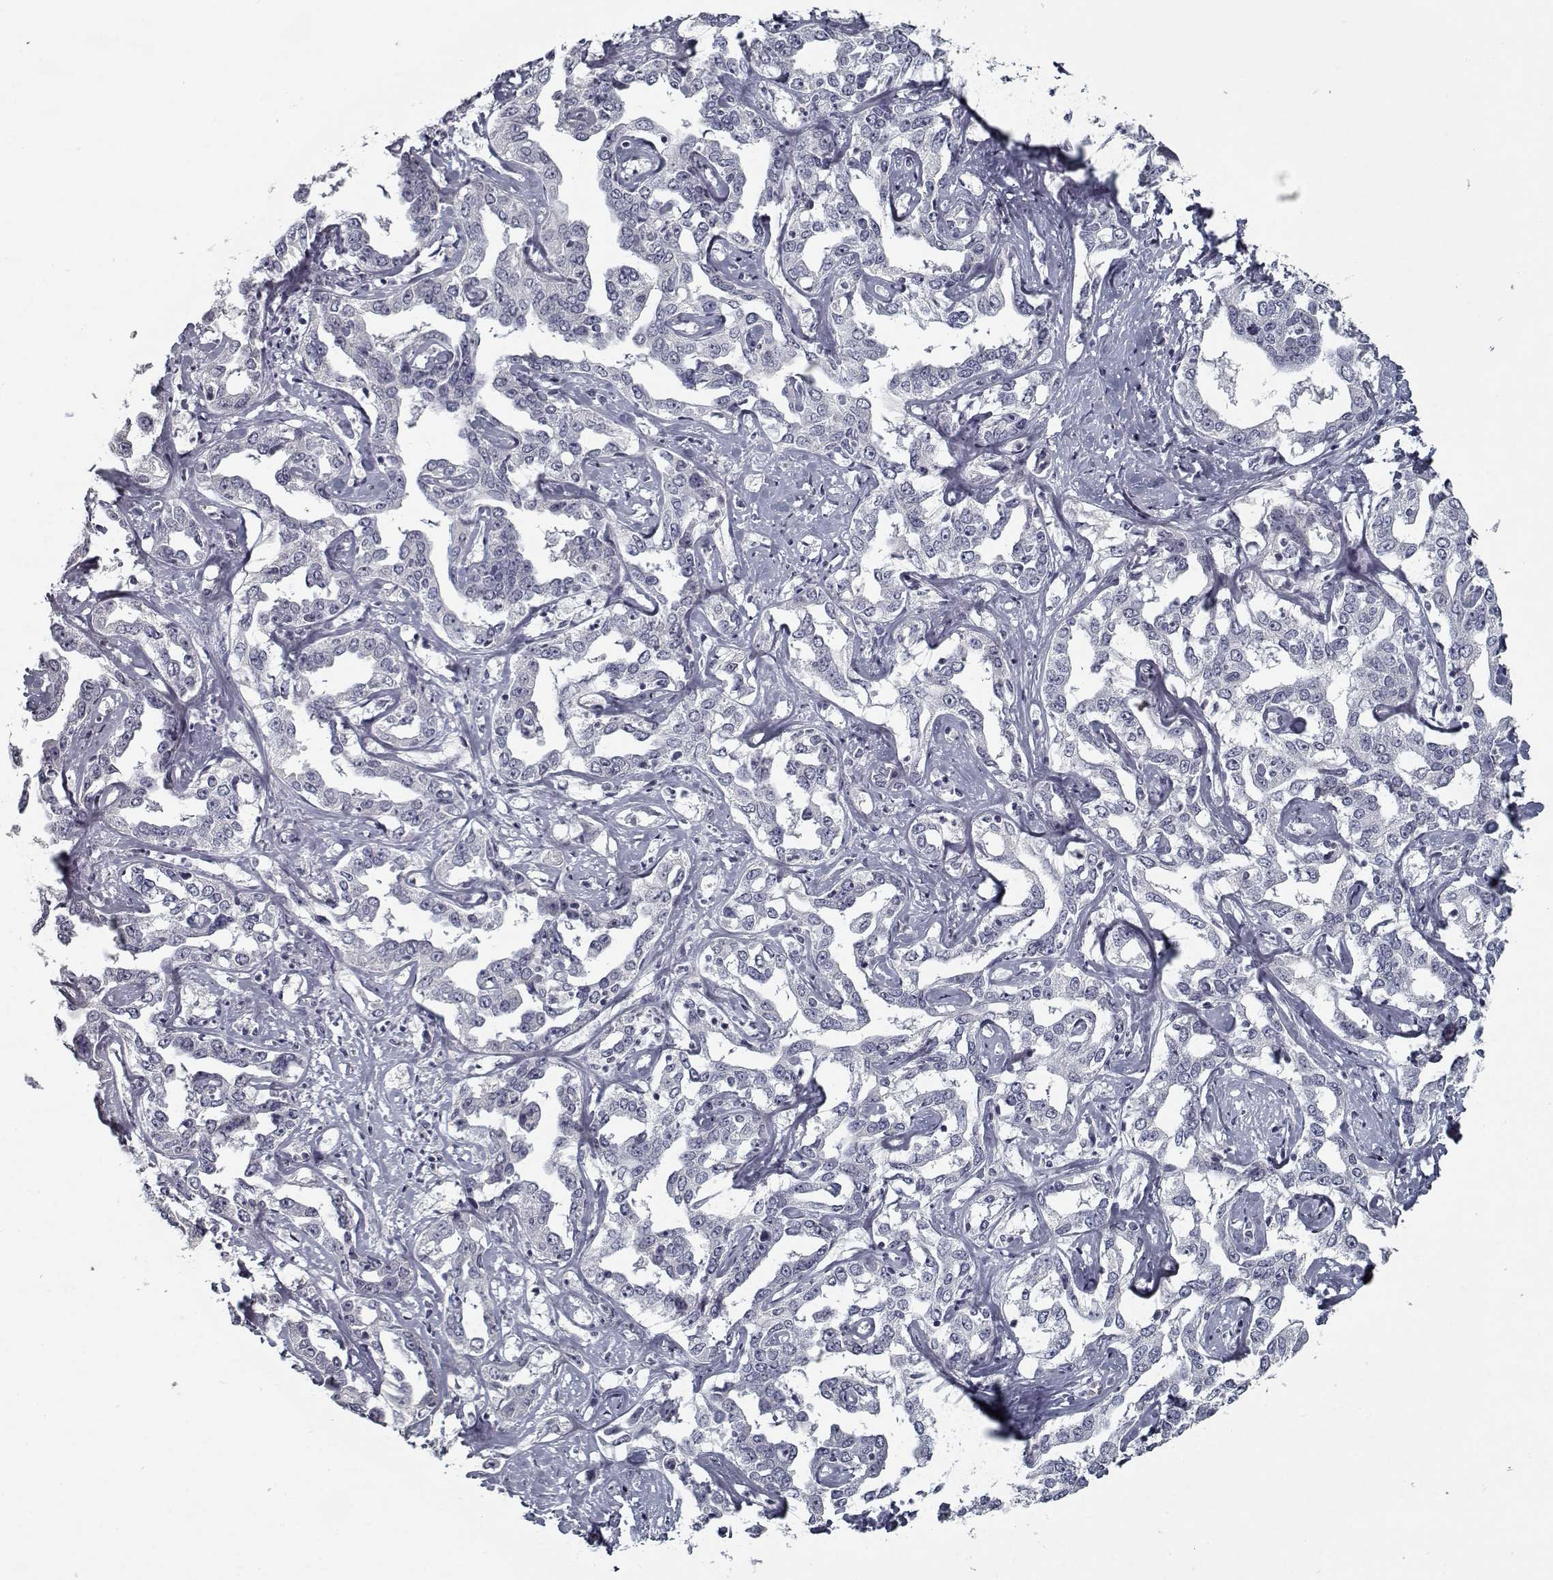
{"staining": {"intensity": "negative", "quantity": "none", "location": "none"}, "tissue": "liver cancer", "cell_type": "Tumor cells", "image_type": "cancer", "snomed": [{"axis": "morphology", "description": "Cholangiocarcinoma"}, {"axis": "topography", "description": "Liver"}], "caption": "A high-resolution histopathology image shows immunohistochemistry (IHC) staining of cholangiocarcinoma (liver), which exhibits no significant staining in tumor cells.", "gene": "GAD2", "patient": {"sex": "male", "age": 59}}